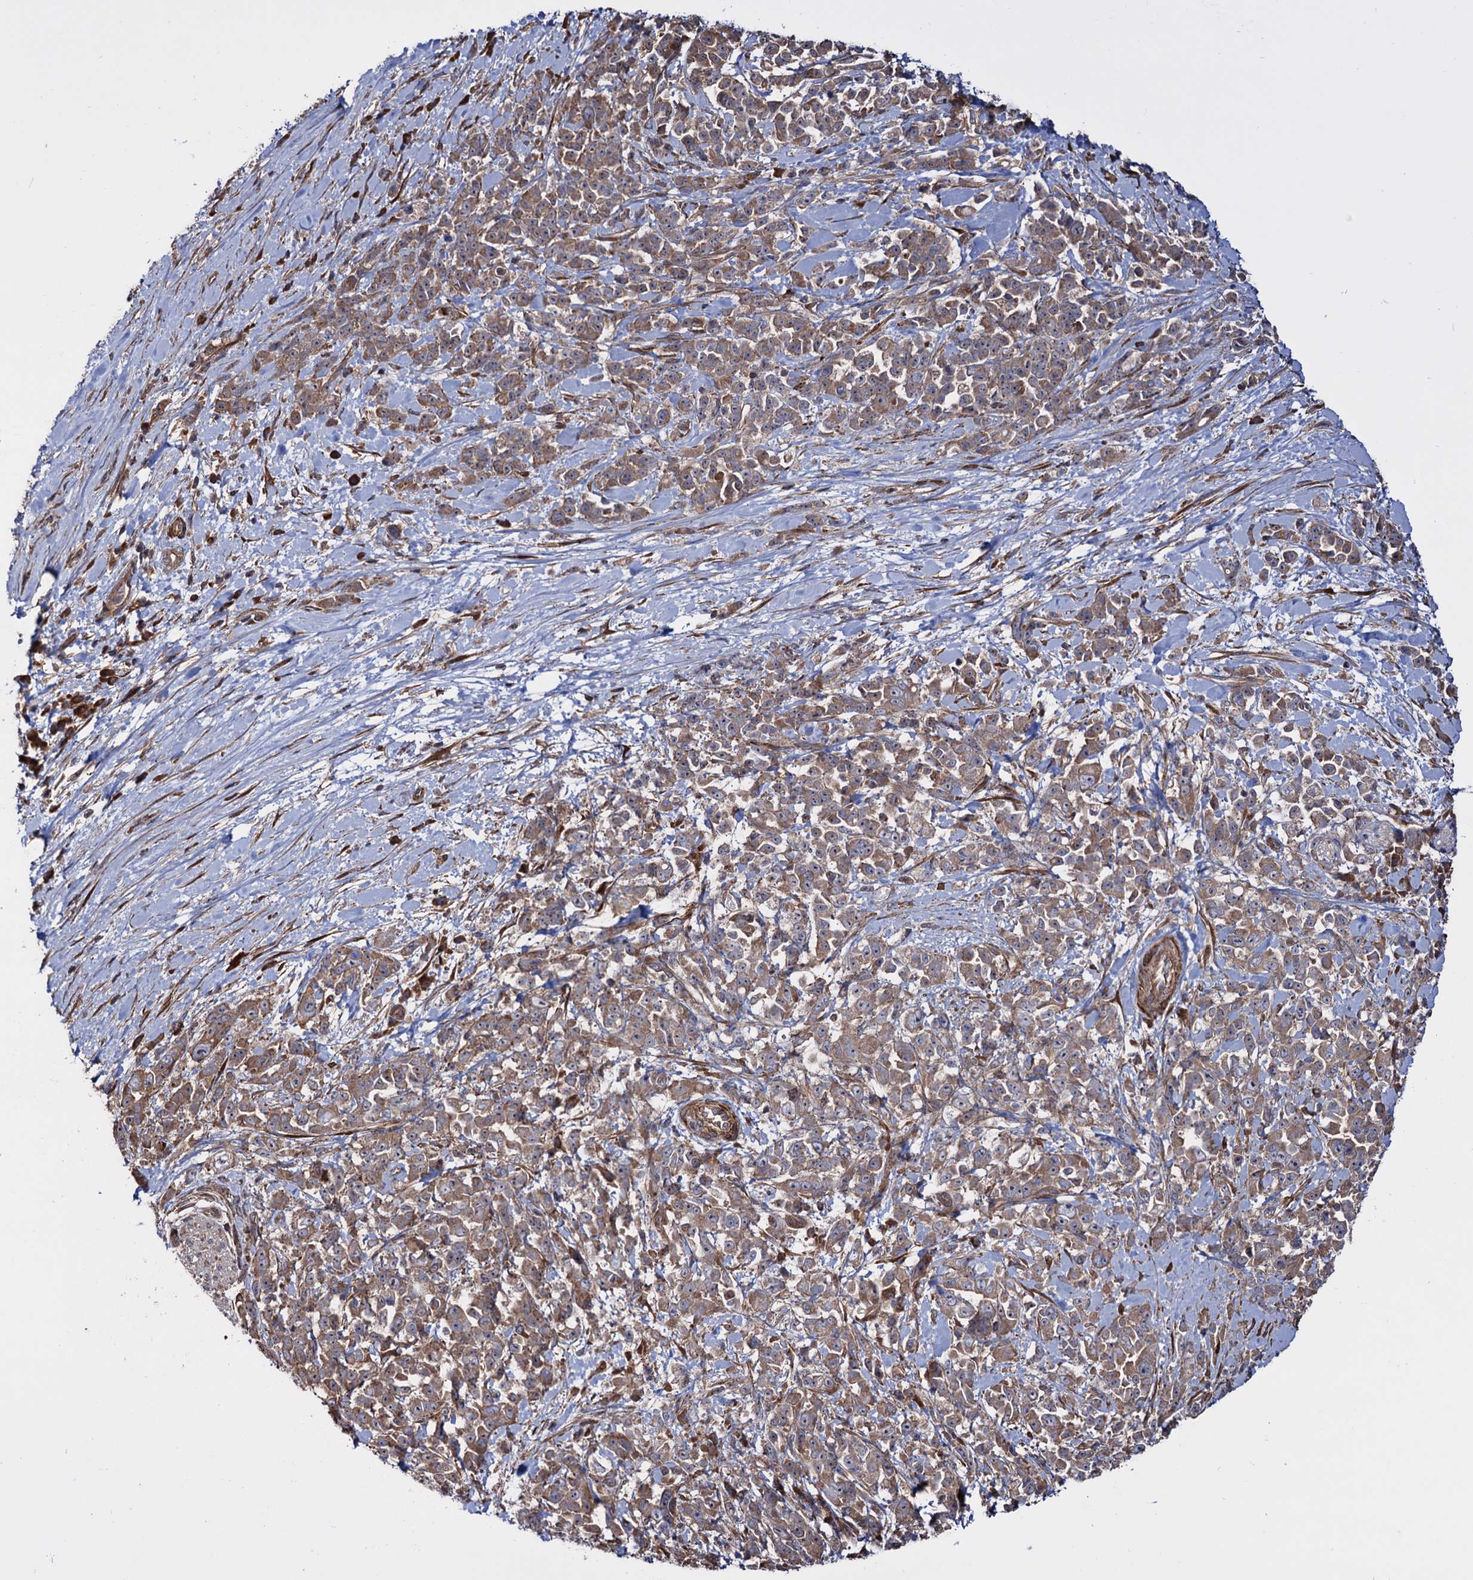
{"staining": {"intensity": "moderate", "quantity": ">75%", "location": "cytoplasmic/membranous"}, "tissue": "pancreatic cancer", "cell_type": "Tumor cells", "image_type": "cancer", "snomed": [{"axis": "morphology", "description": "Normal tissue, NOS"}, {"axis": "morphology", "description": "Adenocarcinoma, NOS"}, {"axis": "topography", "description": "Pancreas"}], "caption": "Pancreatic adenocarcinoma tissue reveals moderate cytoplasmic/membranous staining in approximately >75% of tumor cells", "gene": "FERMT2", "patient": {"sex": "female", "age": 64}}